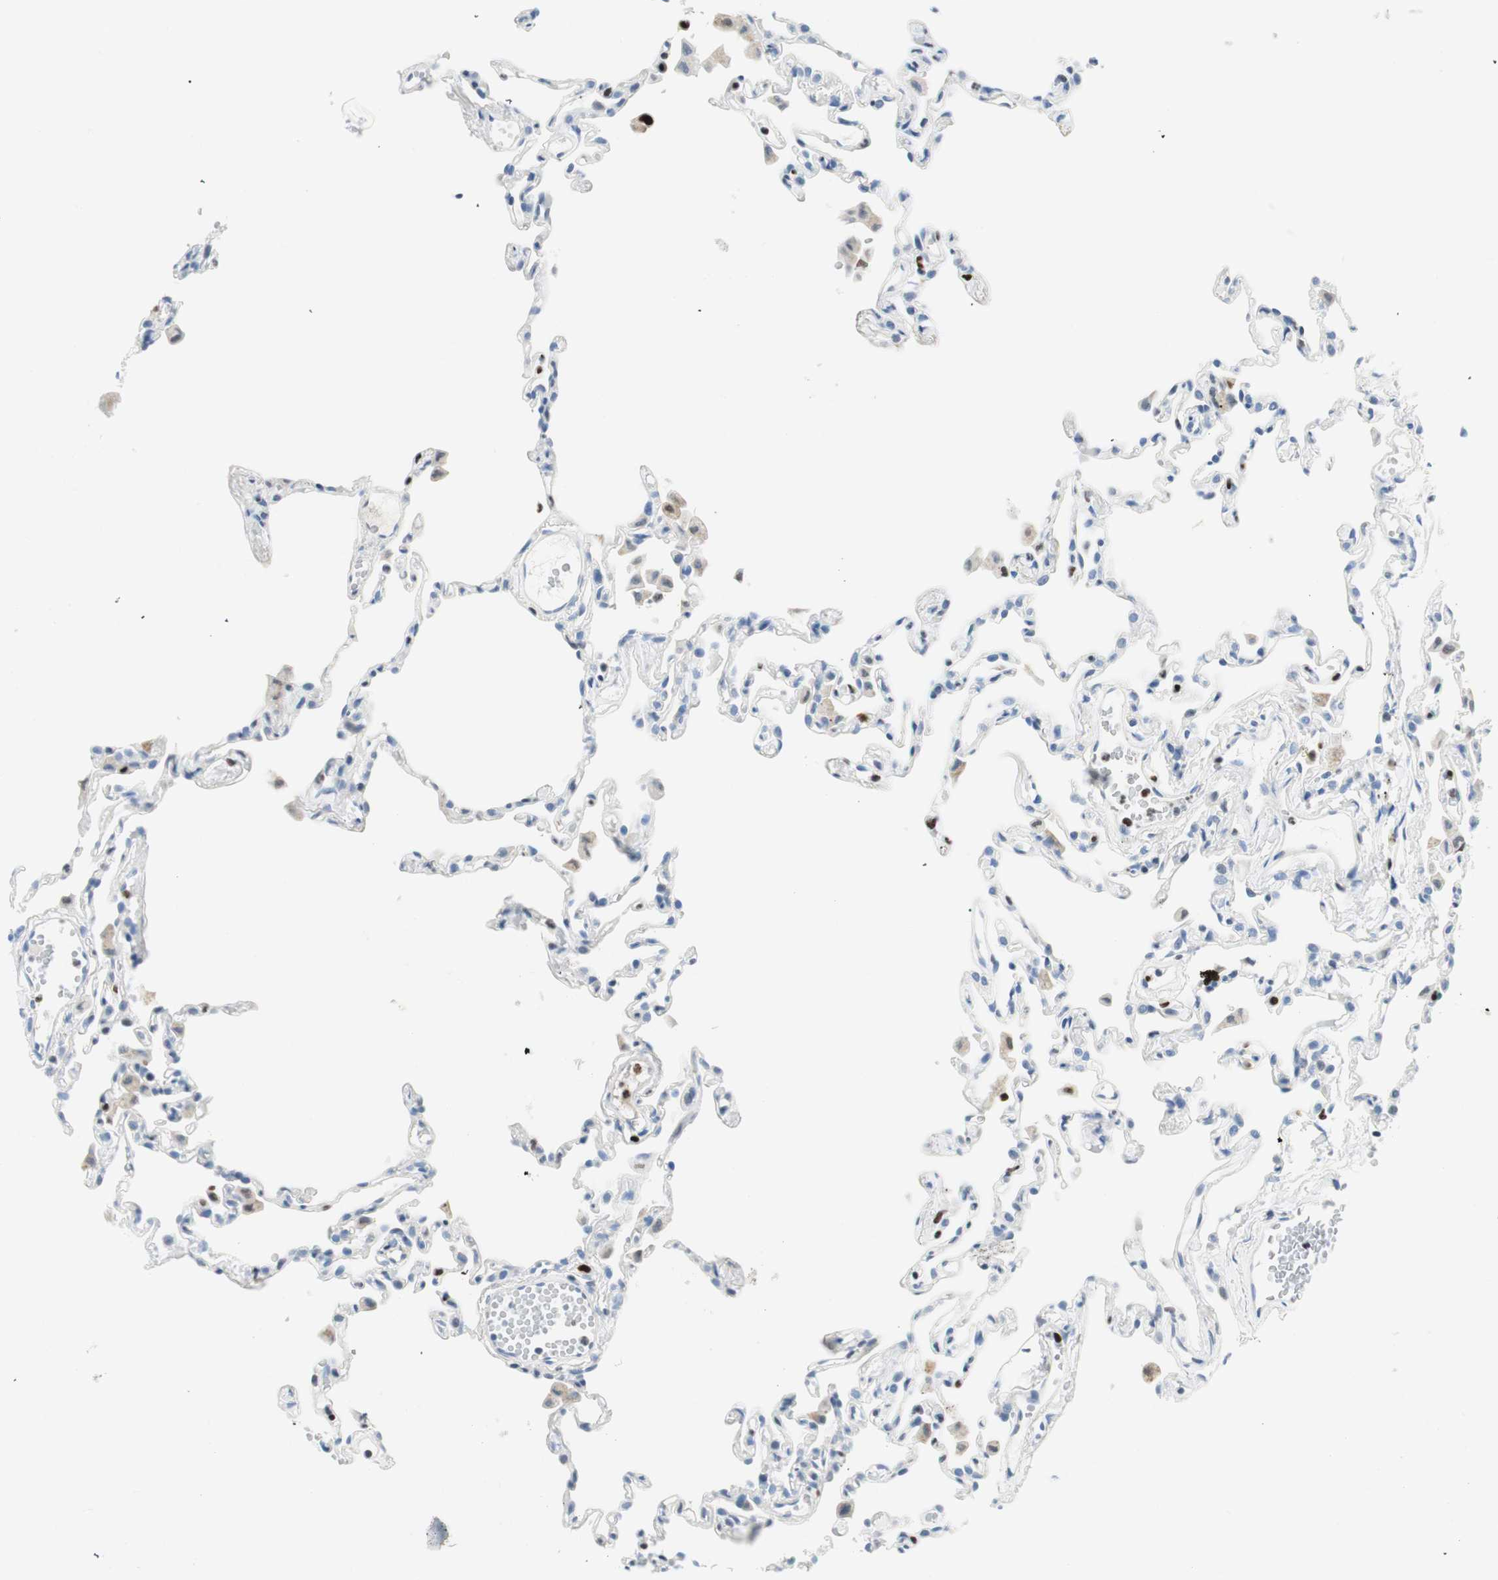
{"staining": {"intensity": "negative", "quantity": "none", "location": "none"}, "tissue": "lung", "cell_type": "Alveolar cells", "image_type": "normal", "snomed": [{"axis": "morphology", "description": "Normal tissue, NOS"}, {"axis": "topography", "description": "Lung"}], "caption": "An immunohistochemistry (IHC) micrograph of unremarkable lung is shown. There is no staining in alveolar cells of lung.", "gene": "EZH2", "patient": {"sex": "female", "age": 49}}